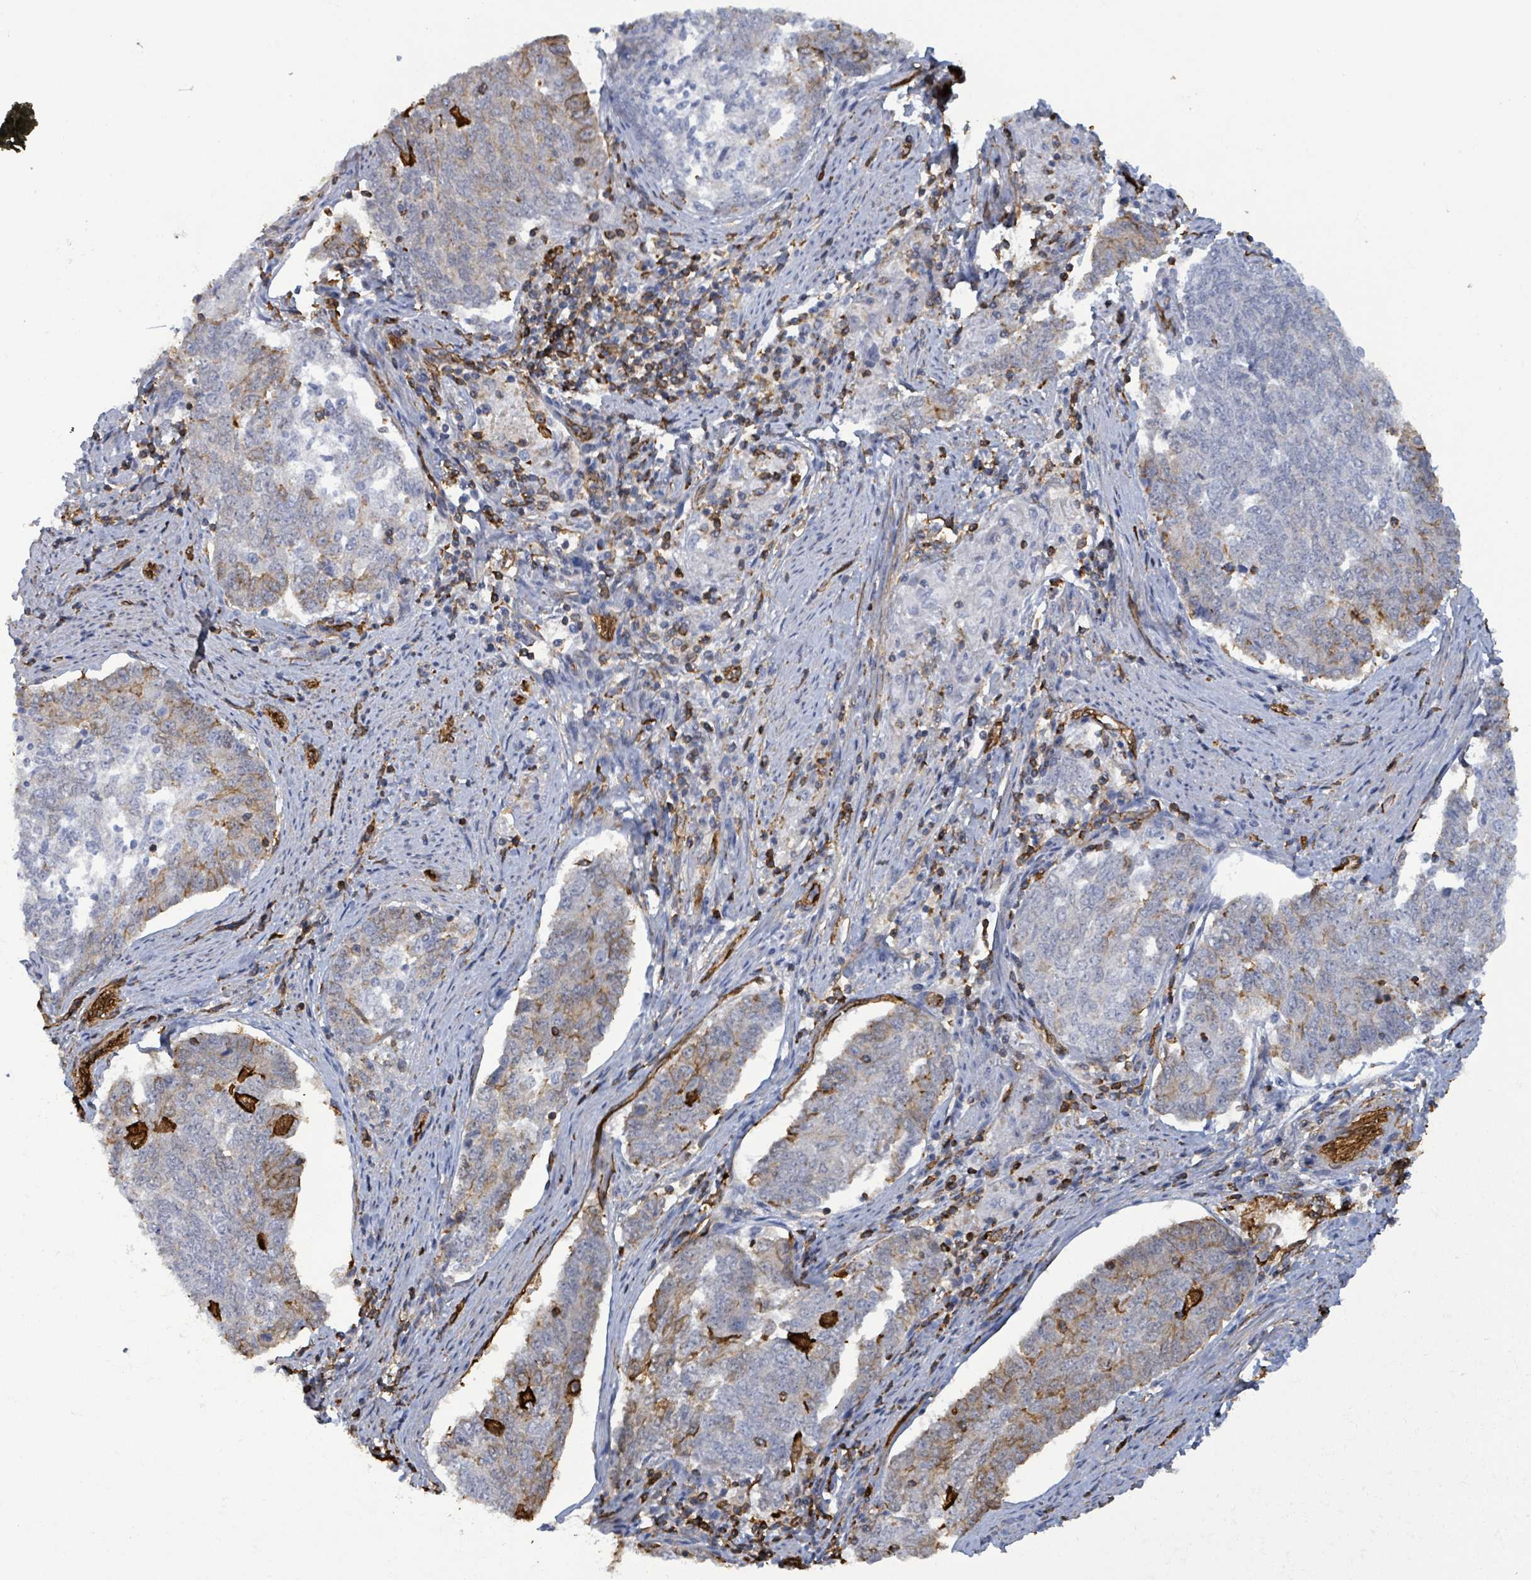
{"staining": {"intensity": "strong", "quantity": "<25%", "location": "cytoplasmic/membranous"}, "tissue": "endometrial cancer", "cell_type": "Tumor cells", "image_type": "cancer", "snomed": [{"axis": "morphology", "description": "Adenocarcinoma, NOS"}, {"axis": "topography", "description": "Endometrium"}], "caption": "Endometrial adenocarcinoma tissue demonstrates strong cytoplasmic/membranous expression in approximately <25% of tumor cells, visualized by immunohistochemistry.", "gene": "PRKRIP1", "patient": {"sex": "female", "age": 80}}